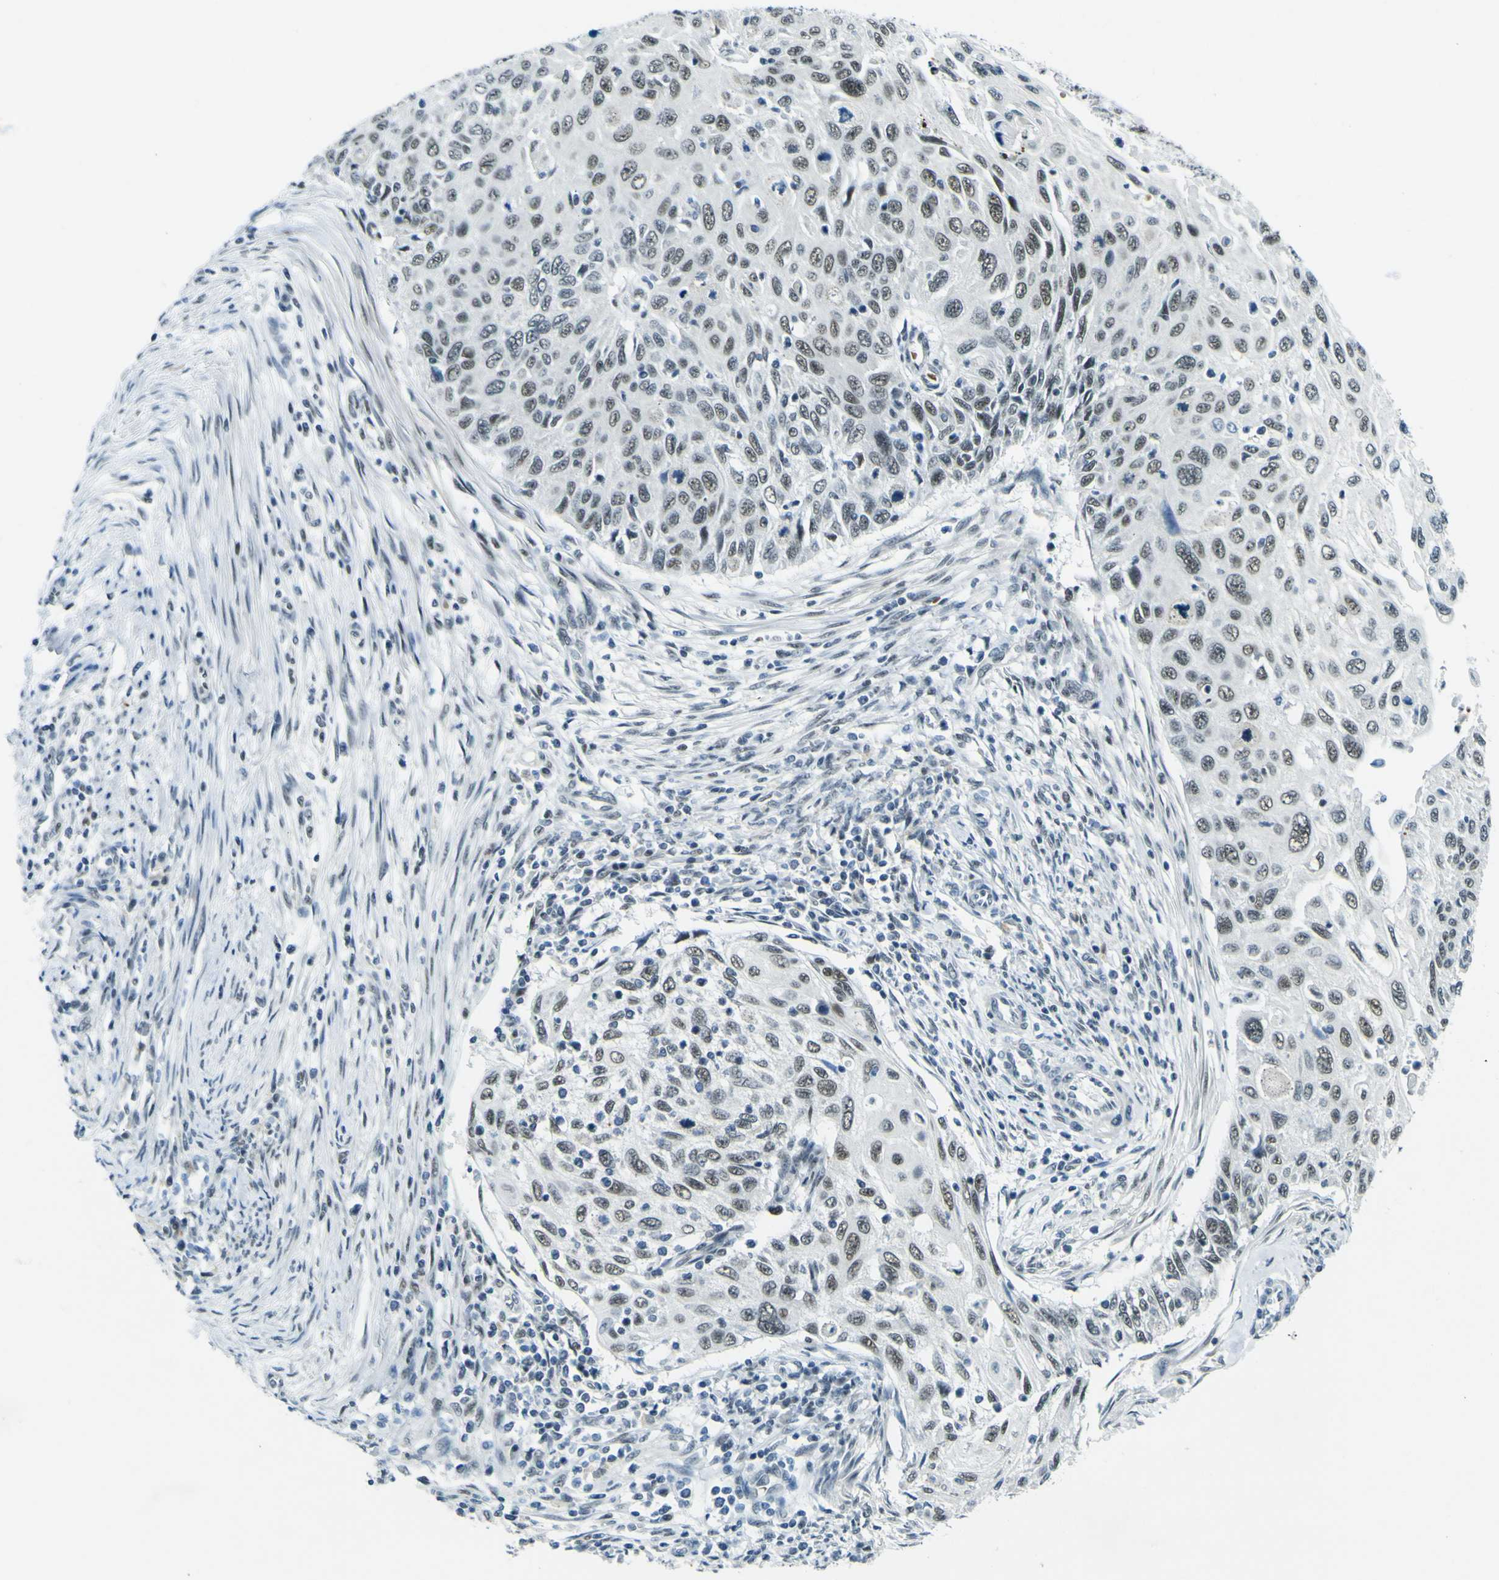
{"staining": {"intensity": "moderate", "quantity": "25%-75%", "location": "nuclear"}, "tissue": "cervical cancer", "cell_type": "Tumor cells", "image_type": "cancer", "snomed": [{"axis": "morphology", "description": "Squamous cell carcinoma, NOS"}, {"axis": "topography", "description": "Cervix"}], "caption": "A photomicrograph showing moderate nuclear staining in approximately 25%-75% of tumor cells in cervical cancer, as visualized by brown immunohistochemical staining.", "gene": "CEBPG", "patient": {"sex": "female", "age": 70}}